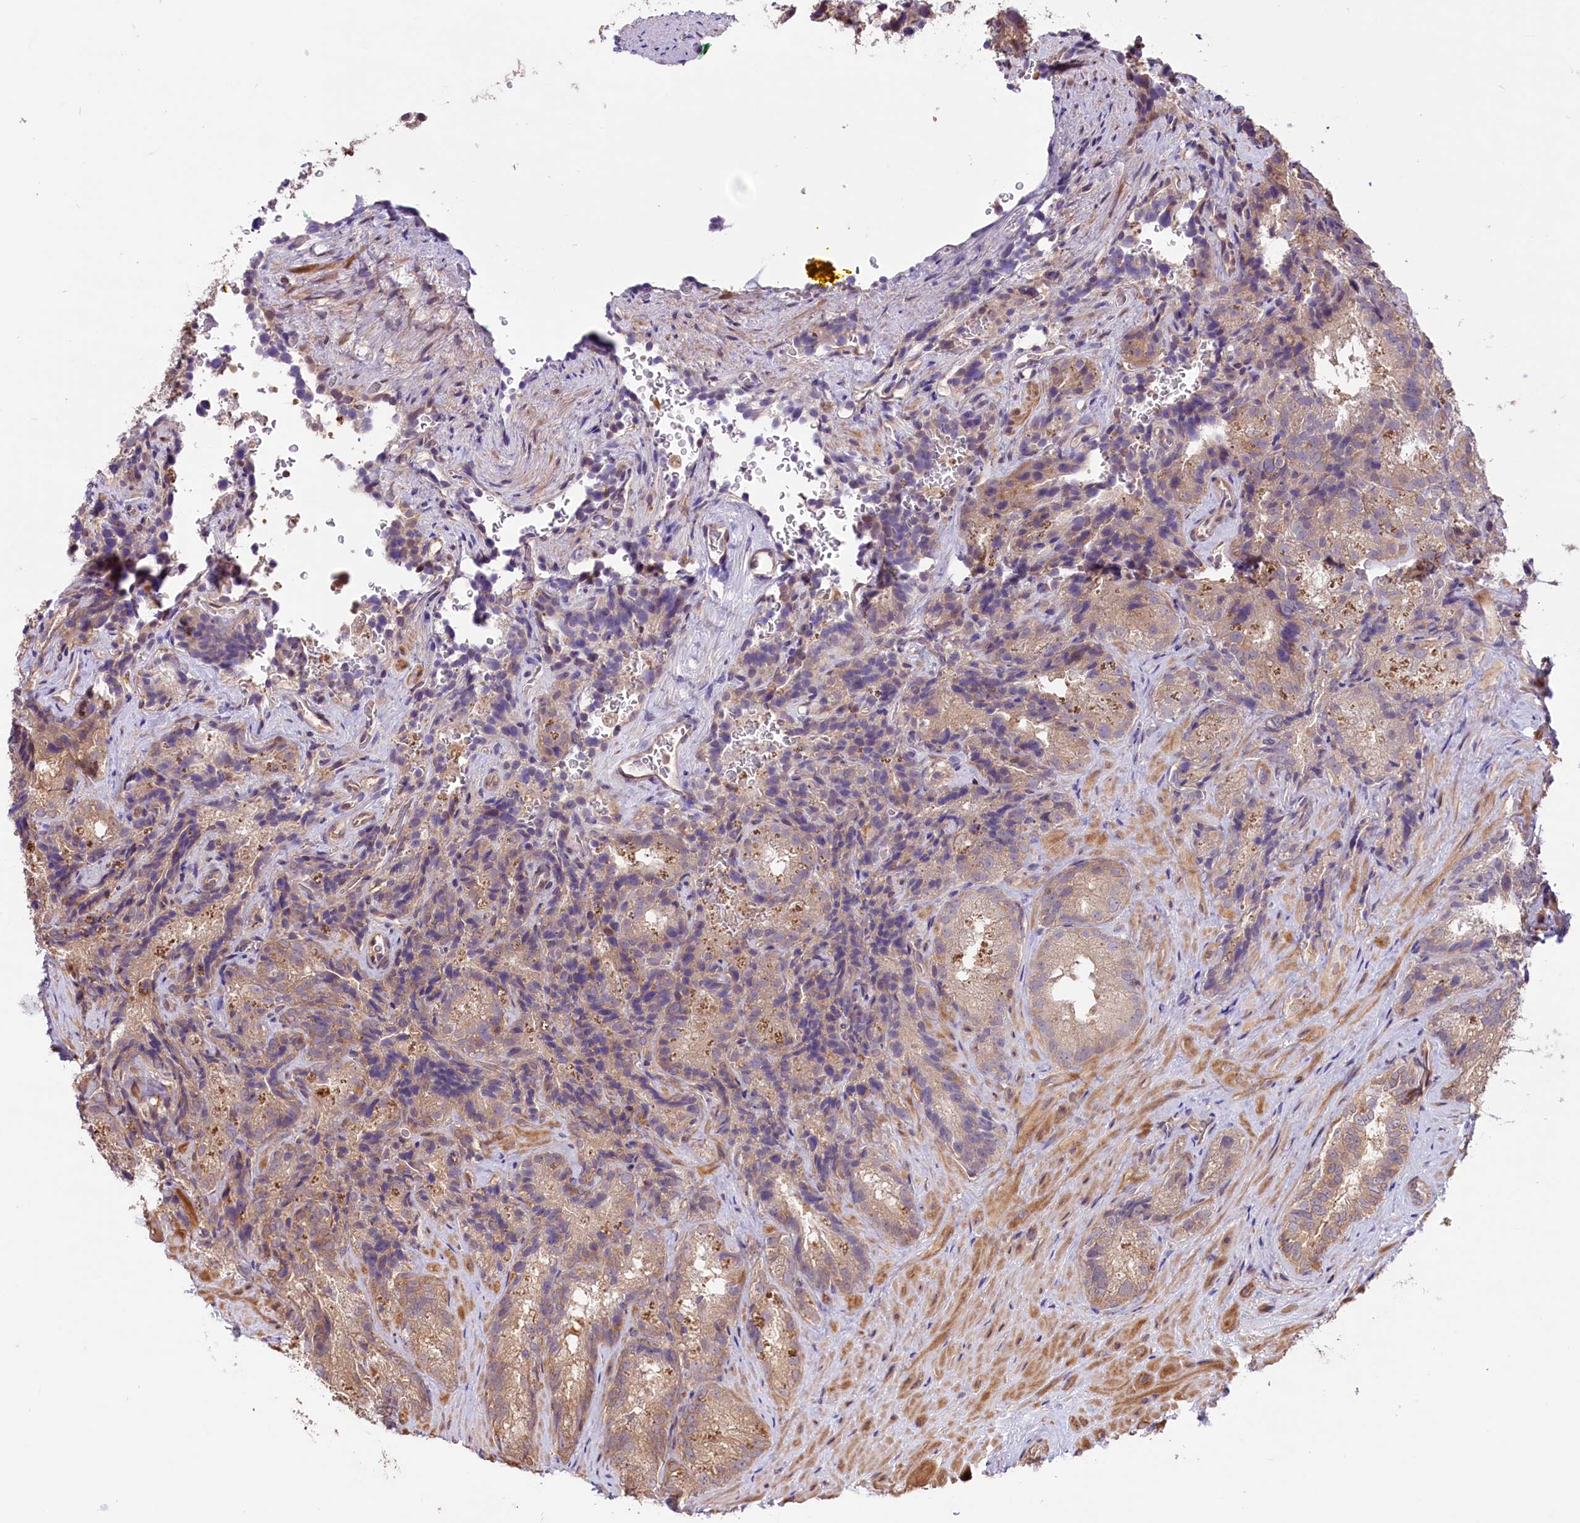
{"staining": {"intensity": "weak", "quantity": "25%-75%", "location": "cytoplasmic/membranous"}, "tissue": "seminal vesicle", "cell_type": "Glandular cells", "image_type": "normal", "snomed": [{"axis": "morphology", "description": "Normal tissue, NOS"}, {"axis": "topography", "description": "Seminal veicle"}], "caption": "A photomicrograph of seminal vesicle stained for a protein displays weak cytoplasmic/membranous brown staining in glandular cells. The staining is performed using DAB brown chromogen to label protein expression. The nuclei are counter-stained blue using hematoxylin.", "gene": "RIC8A", "patient": {"sex": "male", "age": 58}}